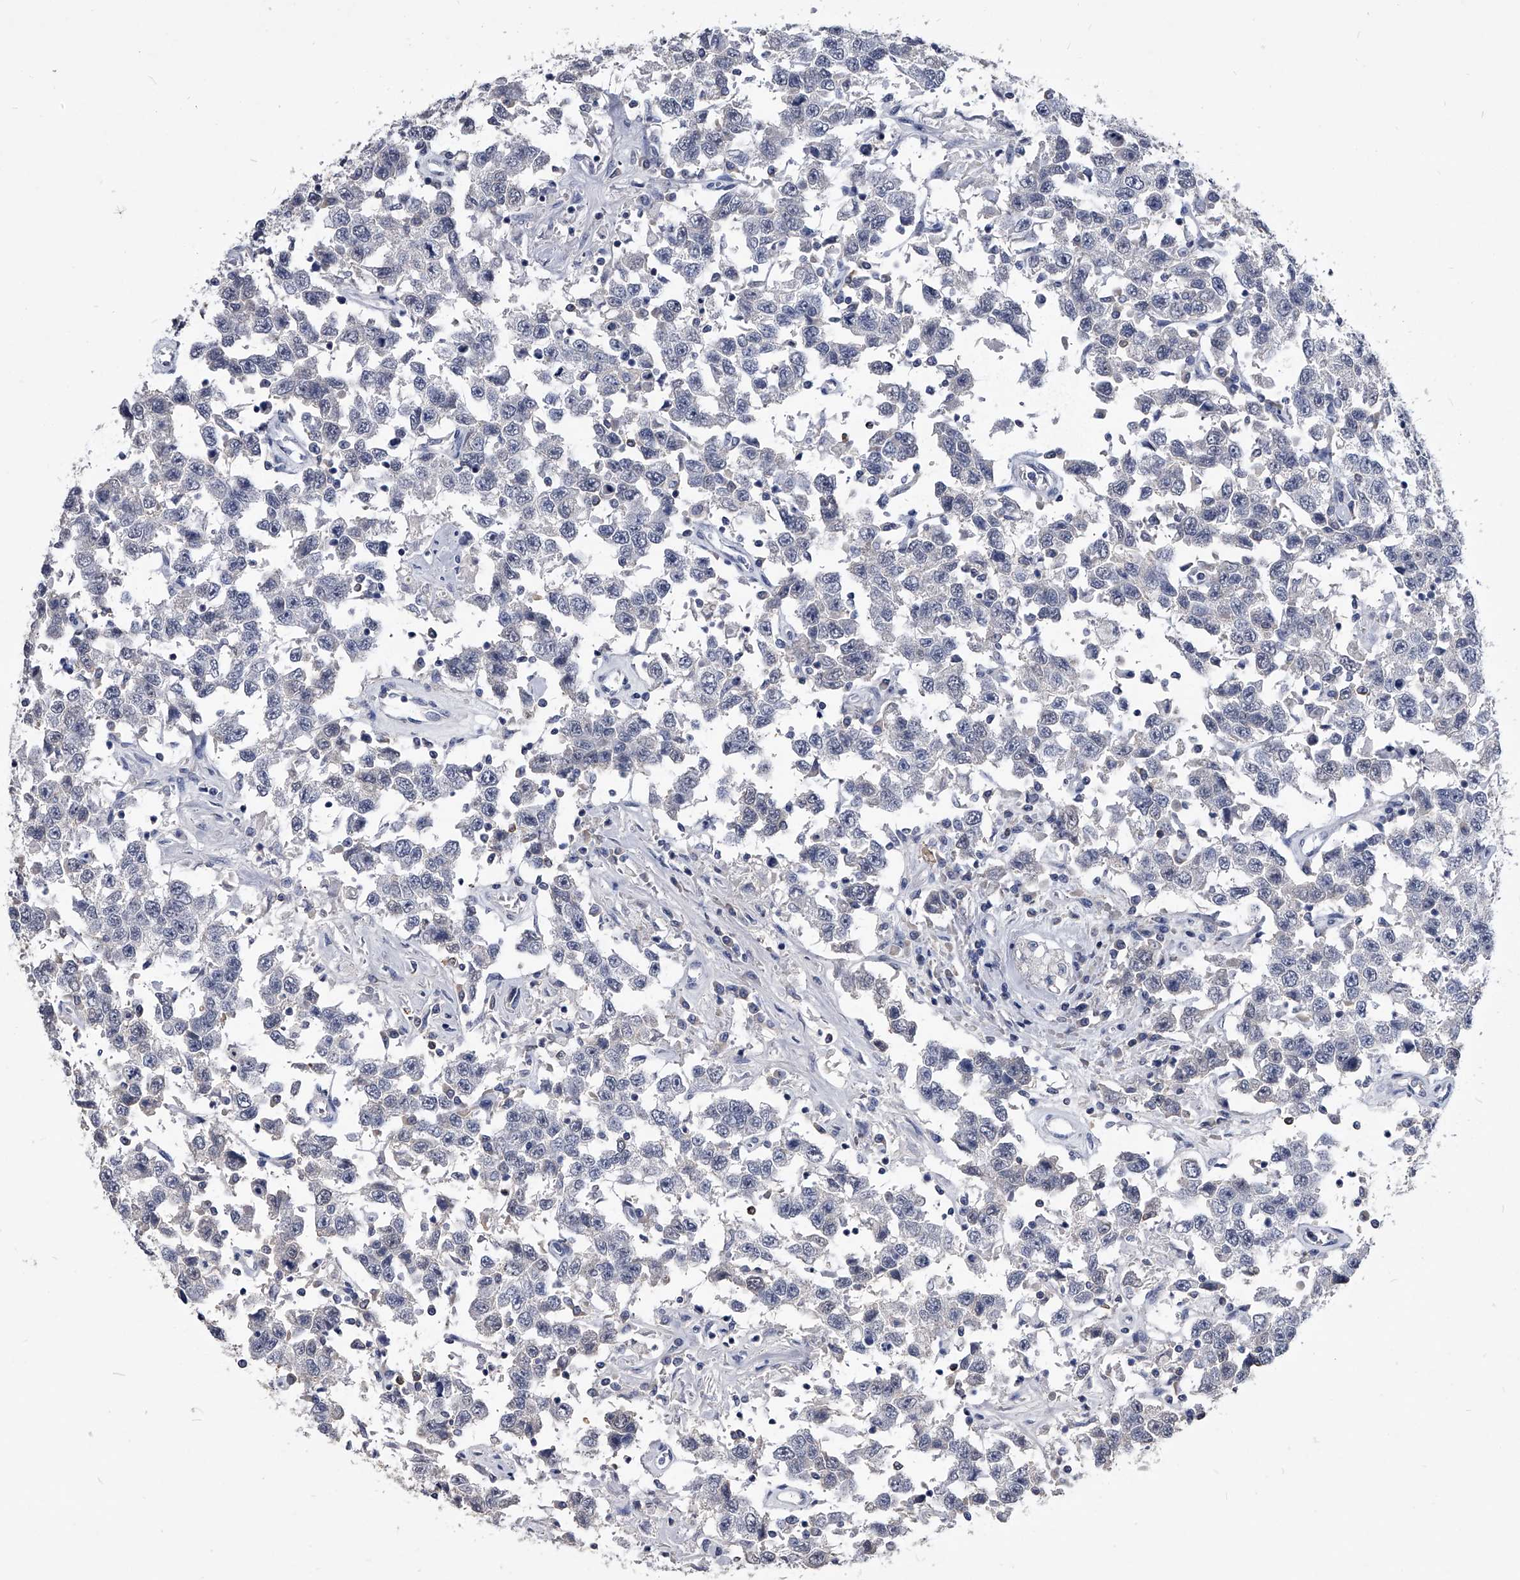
{"staining": {"intensity": "negative", "quantity": "none", "location": "none"}, "tissue": "testis cancer", "cell_type": "Tumor cells", "image_type": "cancer", "snomed": [{"axis": "morphology", "description": "Seminoma, NOS"}, {"axis": "topography", "description": "Testis"}], "caption": "High power microscopy micrograph of an immunohistochemistry (IHC) histopathology image of testis seminoma, revealing no significant expression in tumor cells.", "gene": "BCAS1", "patient": {"sex": "male", "age": 41}}